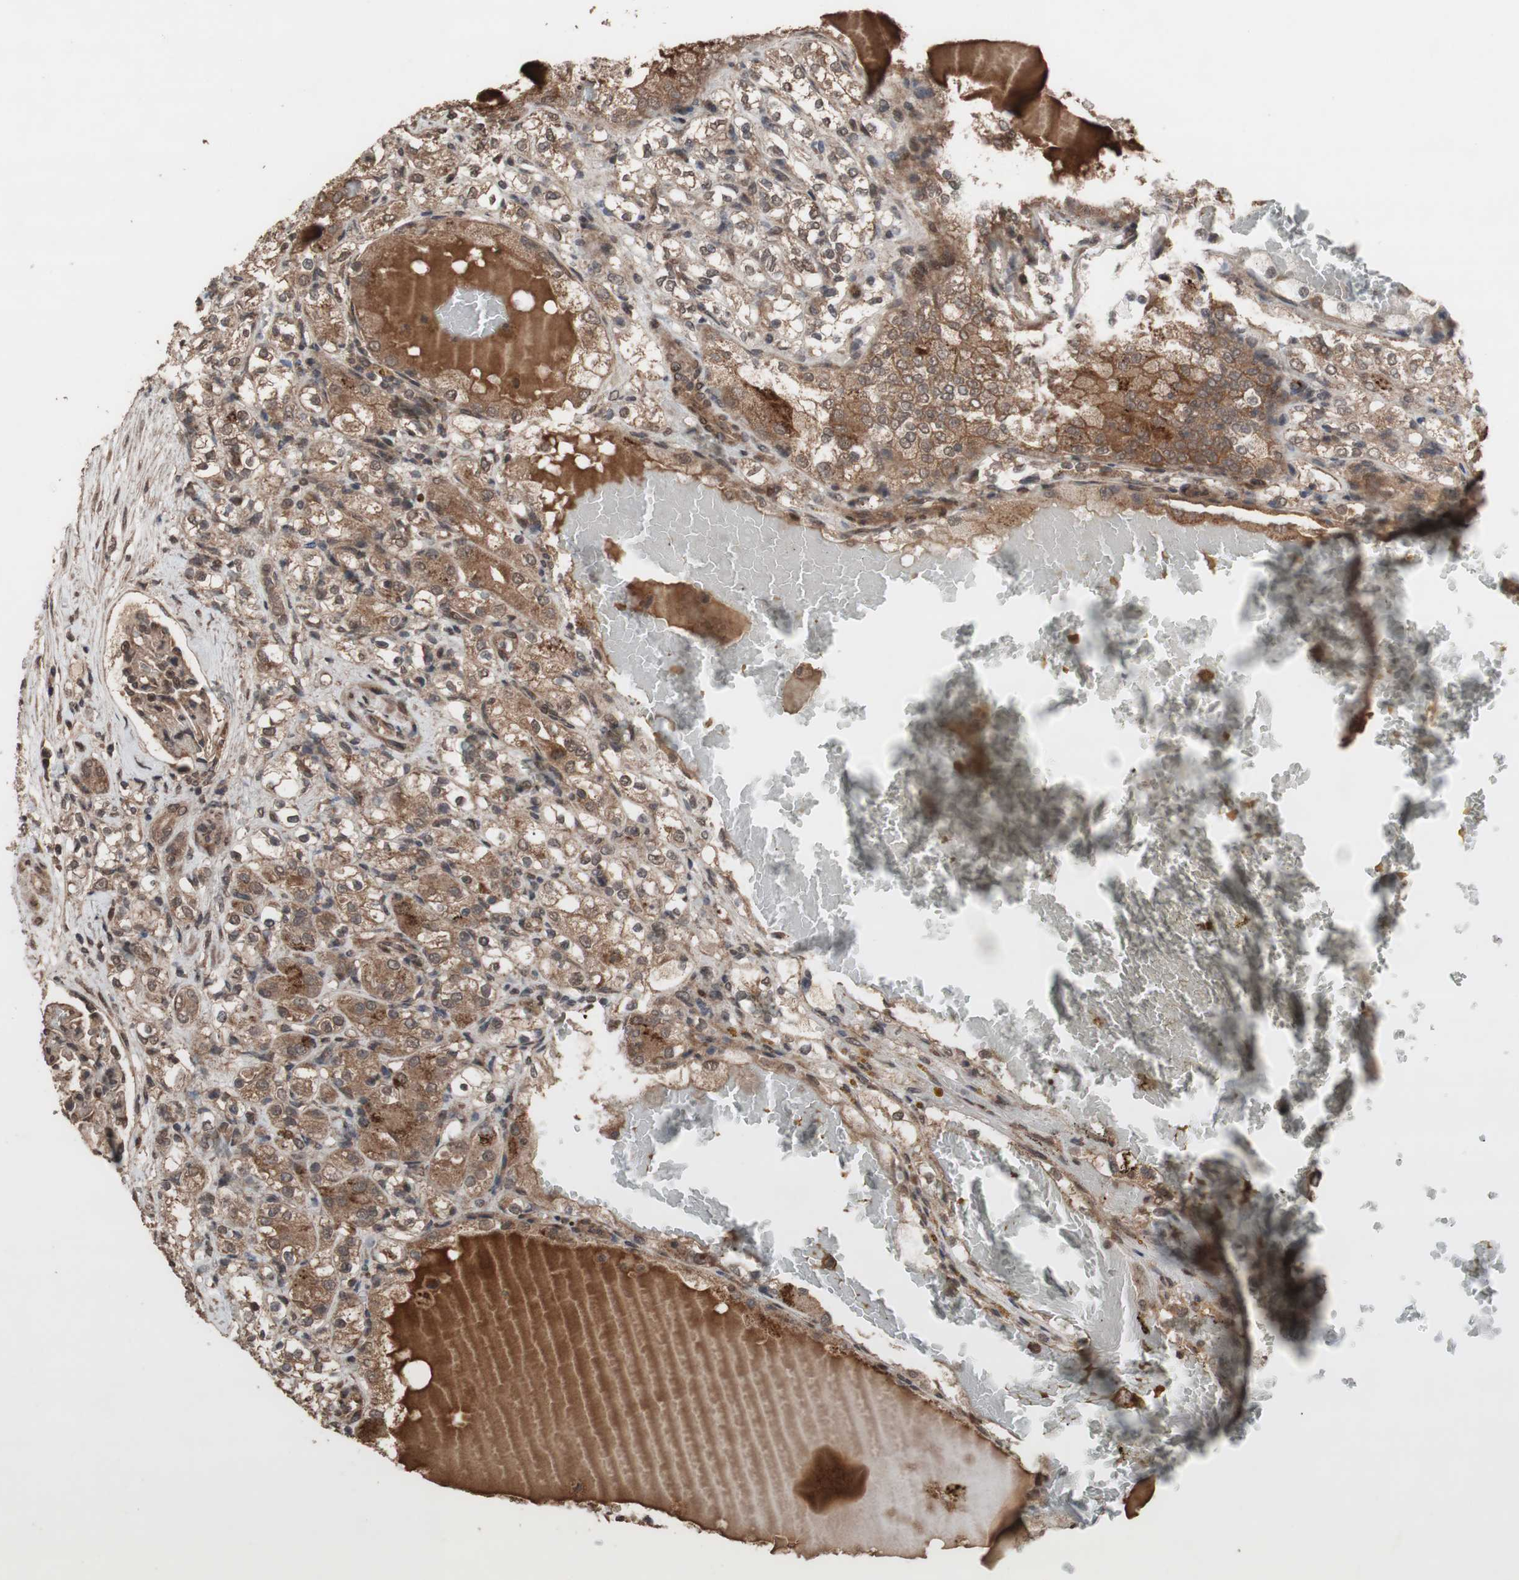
{"staining": {"intensity": "moderate", "quantity": ">75%", "location": "cytoplasmic/membranous"}, "tissue": "renal cancer", "cell_type": "Tumor cells", "image_type": "cancer", "snomed": [{"axis": "morphology", "description": "Normal tissue, NOS"}, {"axis": "morphology", "description": "Adenocarcinoma, NOS"}, {"axis": "topography", "description": "Kidney"}], "caption": "High-magnification brightfield microscopy of renal adenocarcinoma stained with DAB (brown) and counterstained with hematoxylin (blue). tumor cells exhibit moderate cytoplasmic/membranous positivity is present in about>75% of cells.", "gene": "KANSL1", "patient": {"sex": "male", "age": 61}}